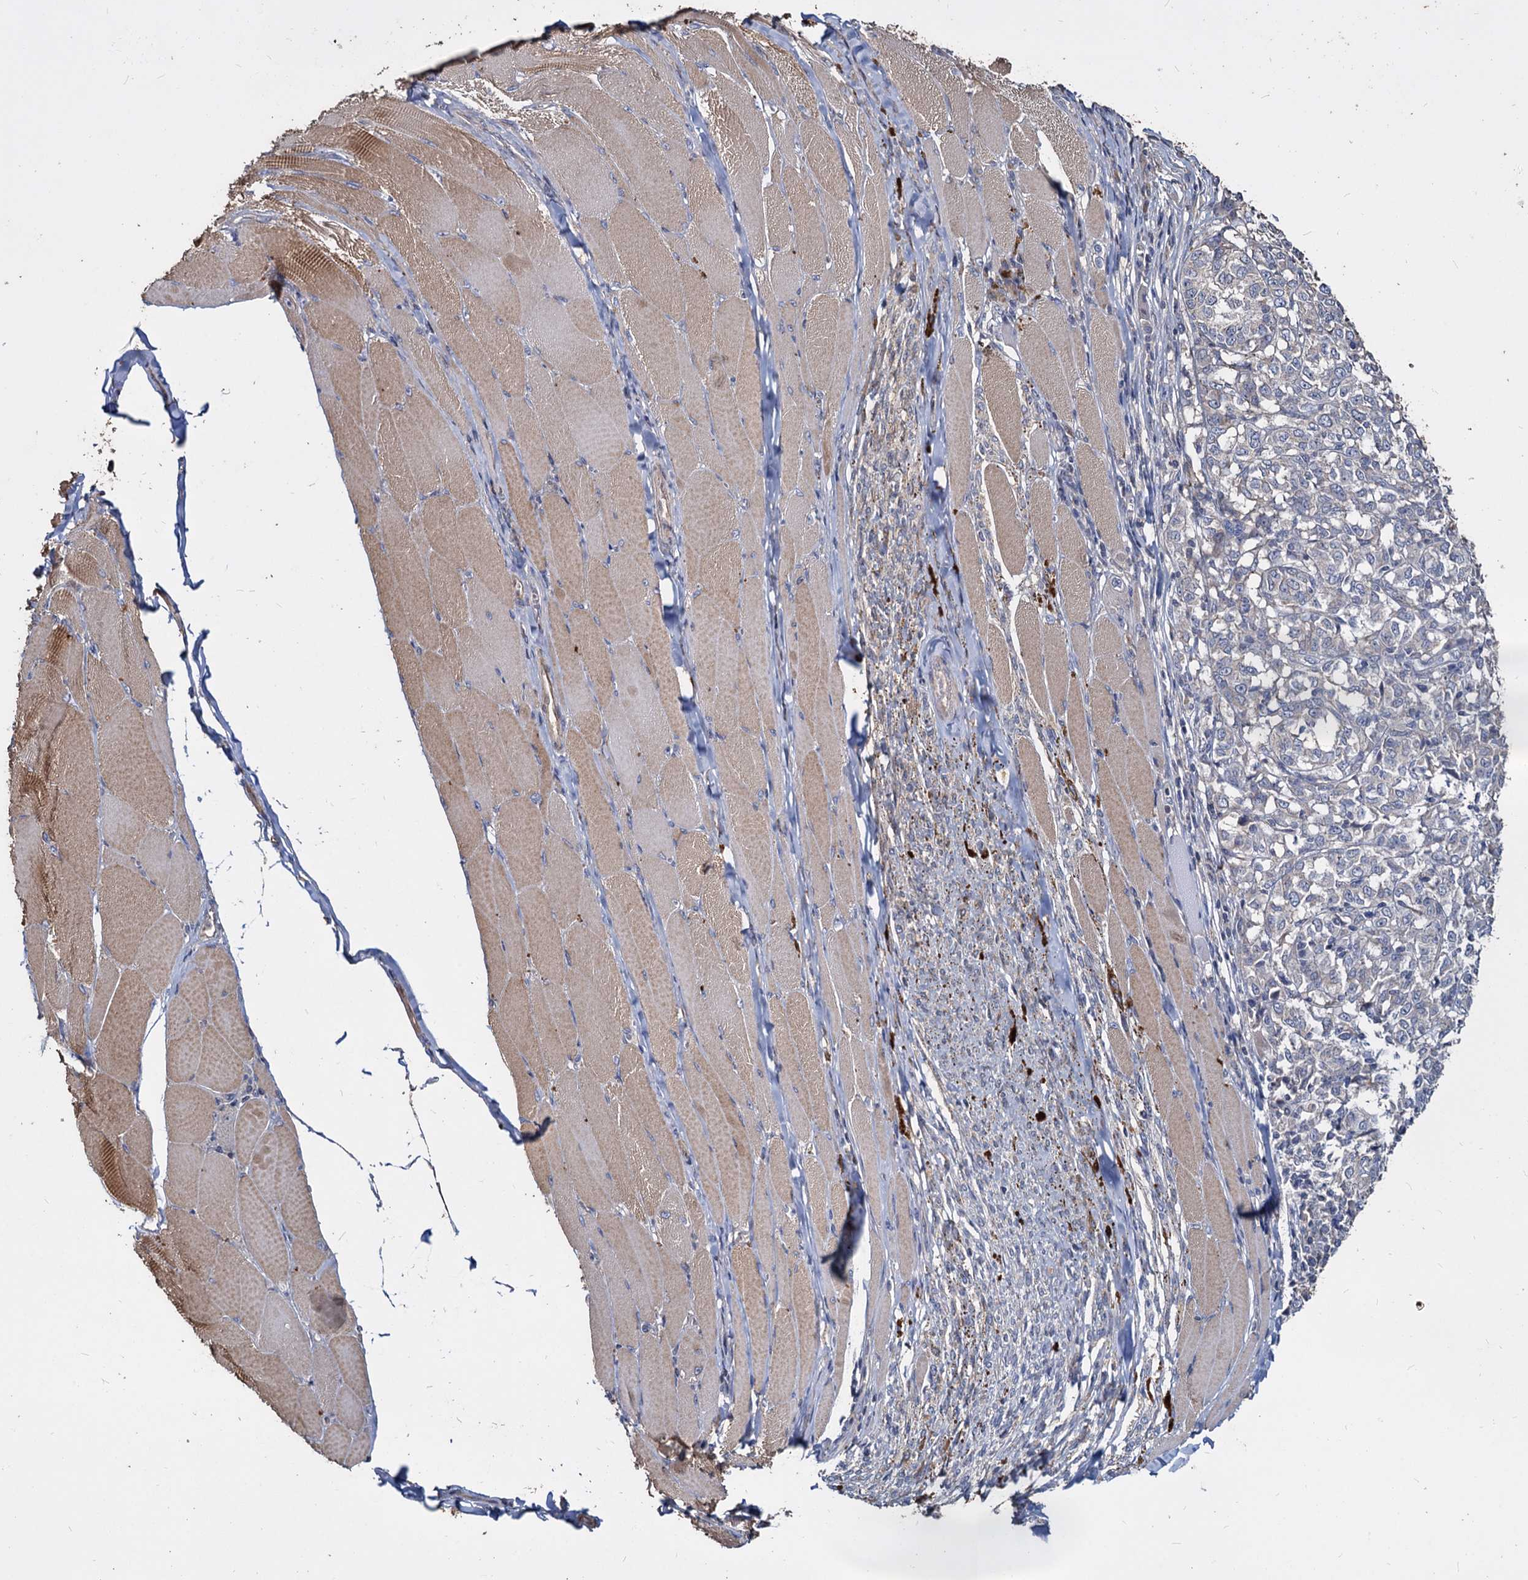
{"staining": {"intensity": "negative", "quantity": "none", "location": "none"}, "tissue": "melanoma", "cell_type": "Tumor cells", "image_type": "cancer", "snomed": [{"axis": "morphology", "description": "Malignant melanoma, NOS"}, {"axis": "topography", "description": "Skin"}], "caption": "This is an immunohistochemistry image of human malignant melanoma. There is no staining in tumor cells.", "gene": "DEPDC4", "patient": {"sex": "female", "age": 72}}